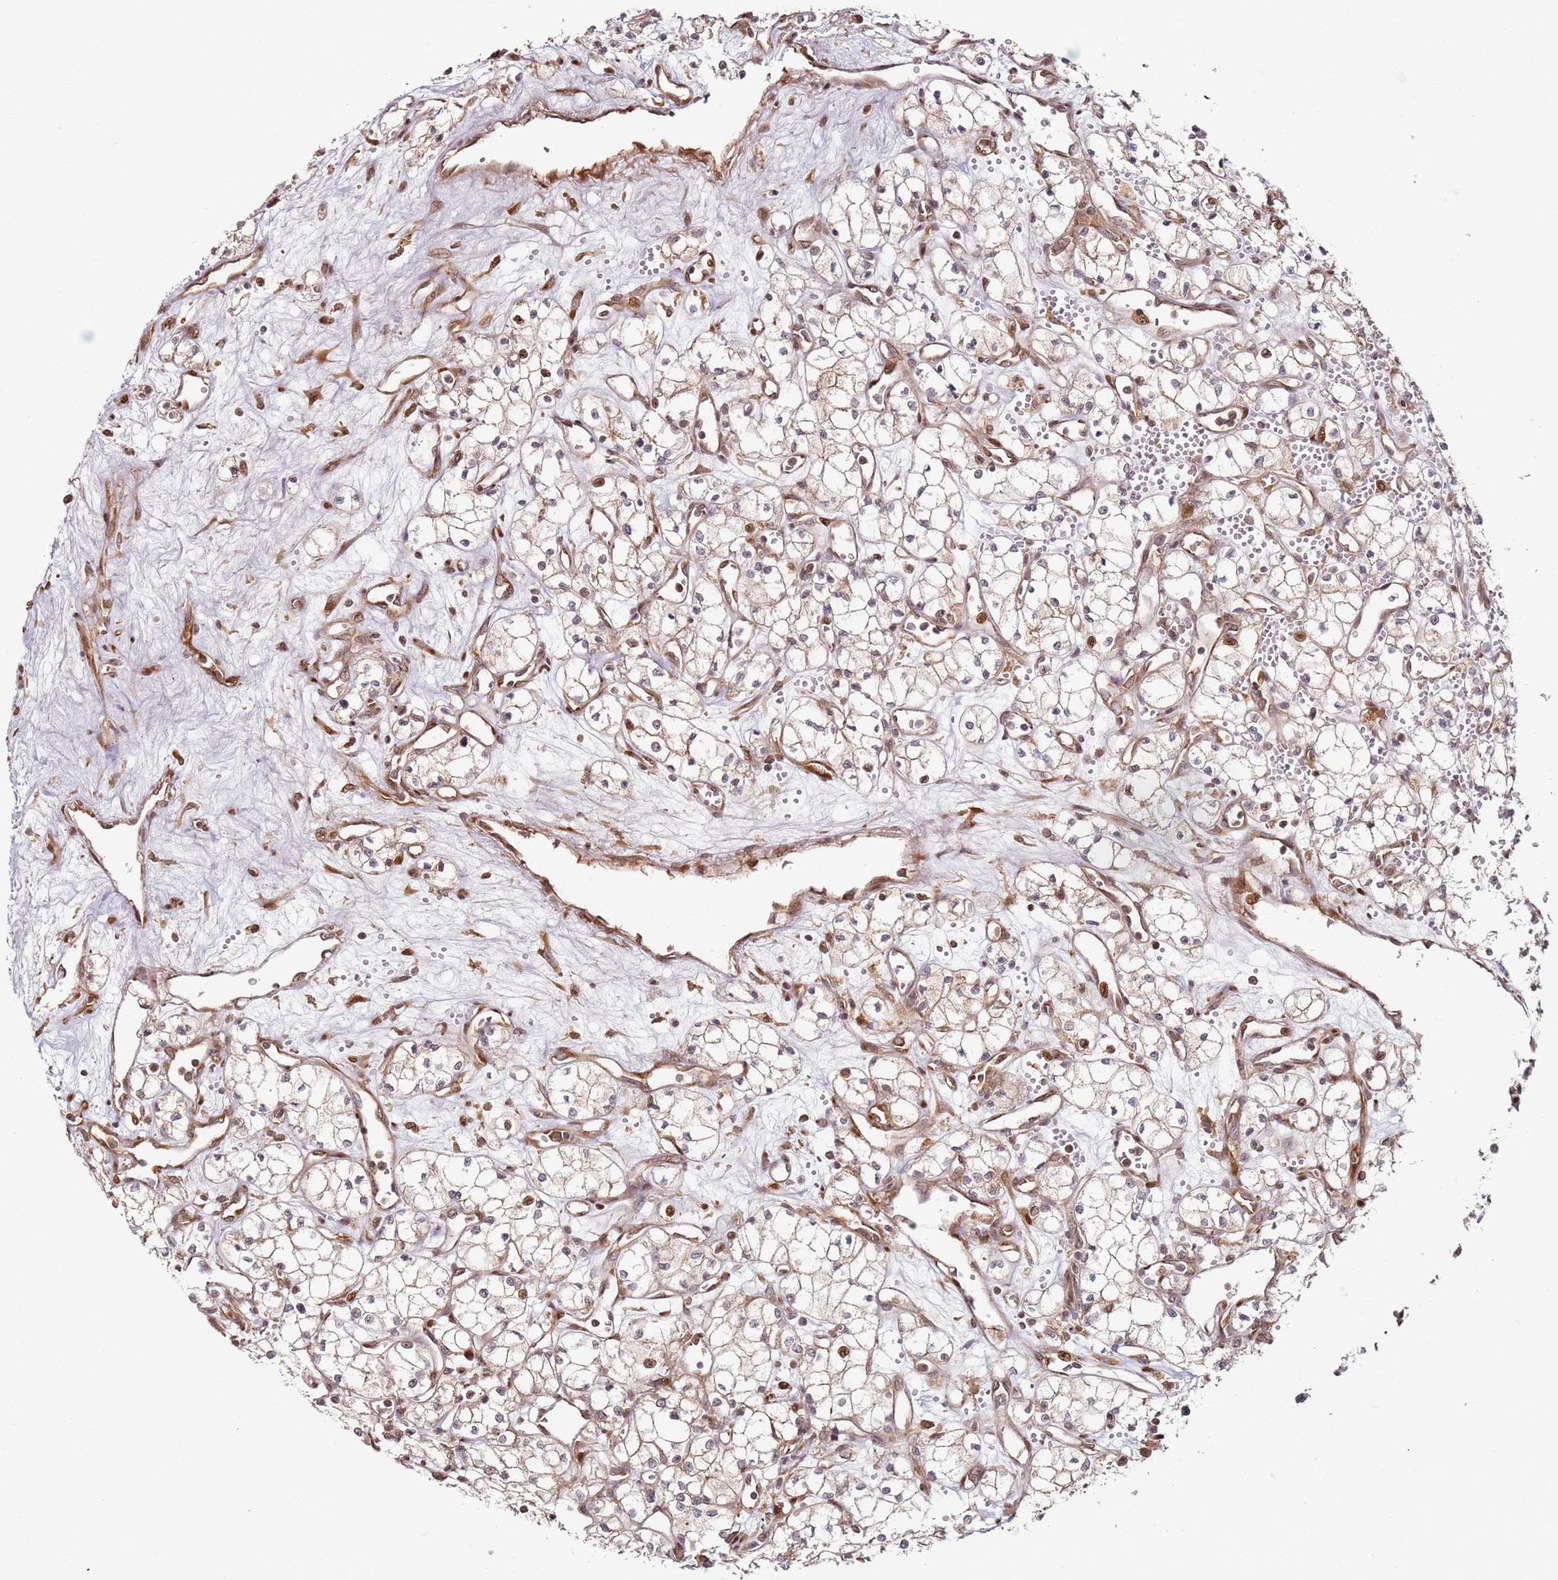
{"staining": {"intensity": "moderate", "quantity": "<25%", "location": "cytoplasmic/membranous,nuclear"}, "tissue": "renal cancer", "cell_type": "Tumor cells", "image_type": "cancer", "snomed": [{"axis": "morphology", "description": "Adenocarcinoma, NOS"}, {"axis": "topography", "description": "Kidney"}], "caption": "Protein analysis of adenocarcinoma (renal) tissue shows moderate cytoplasmic/membranous and nuclear expression in about <25% of tumor cells.", "gene": "RPS3A", "patient": {"sex": "male", "age": 59}}